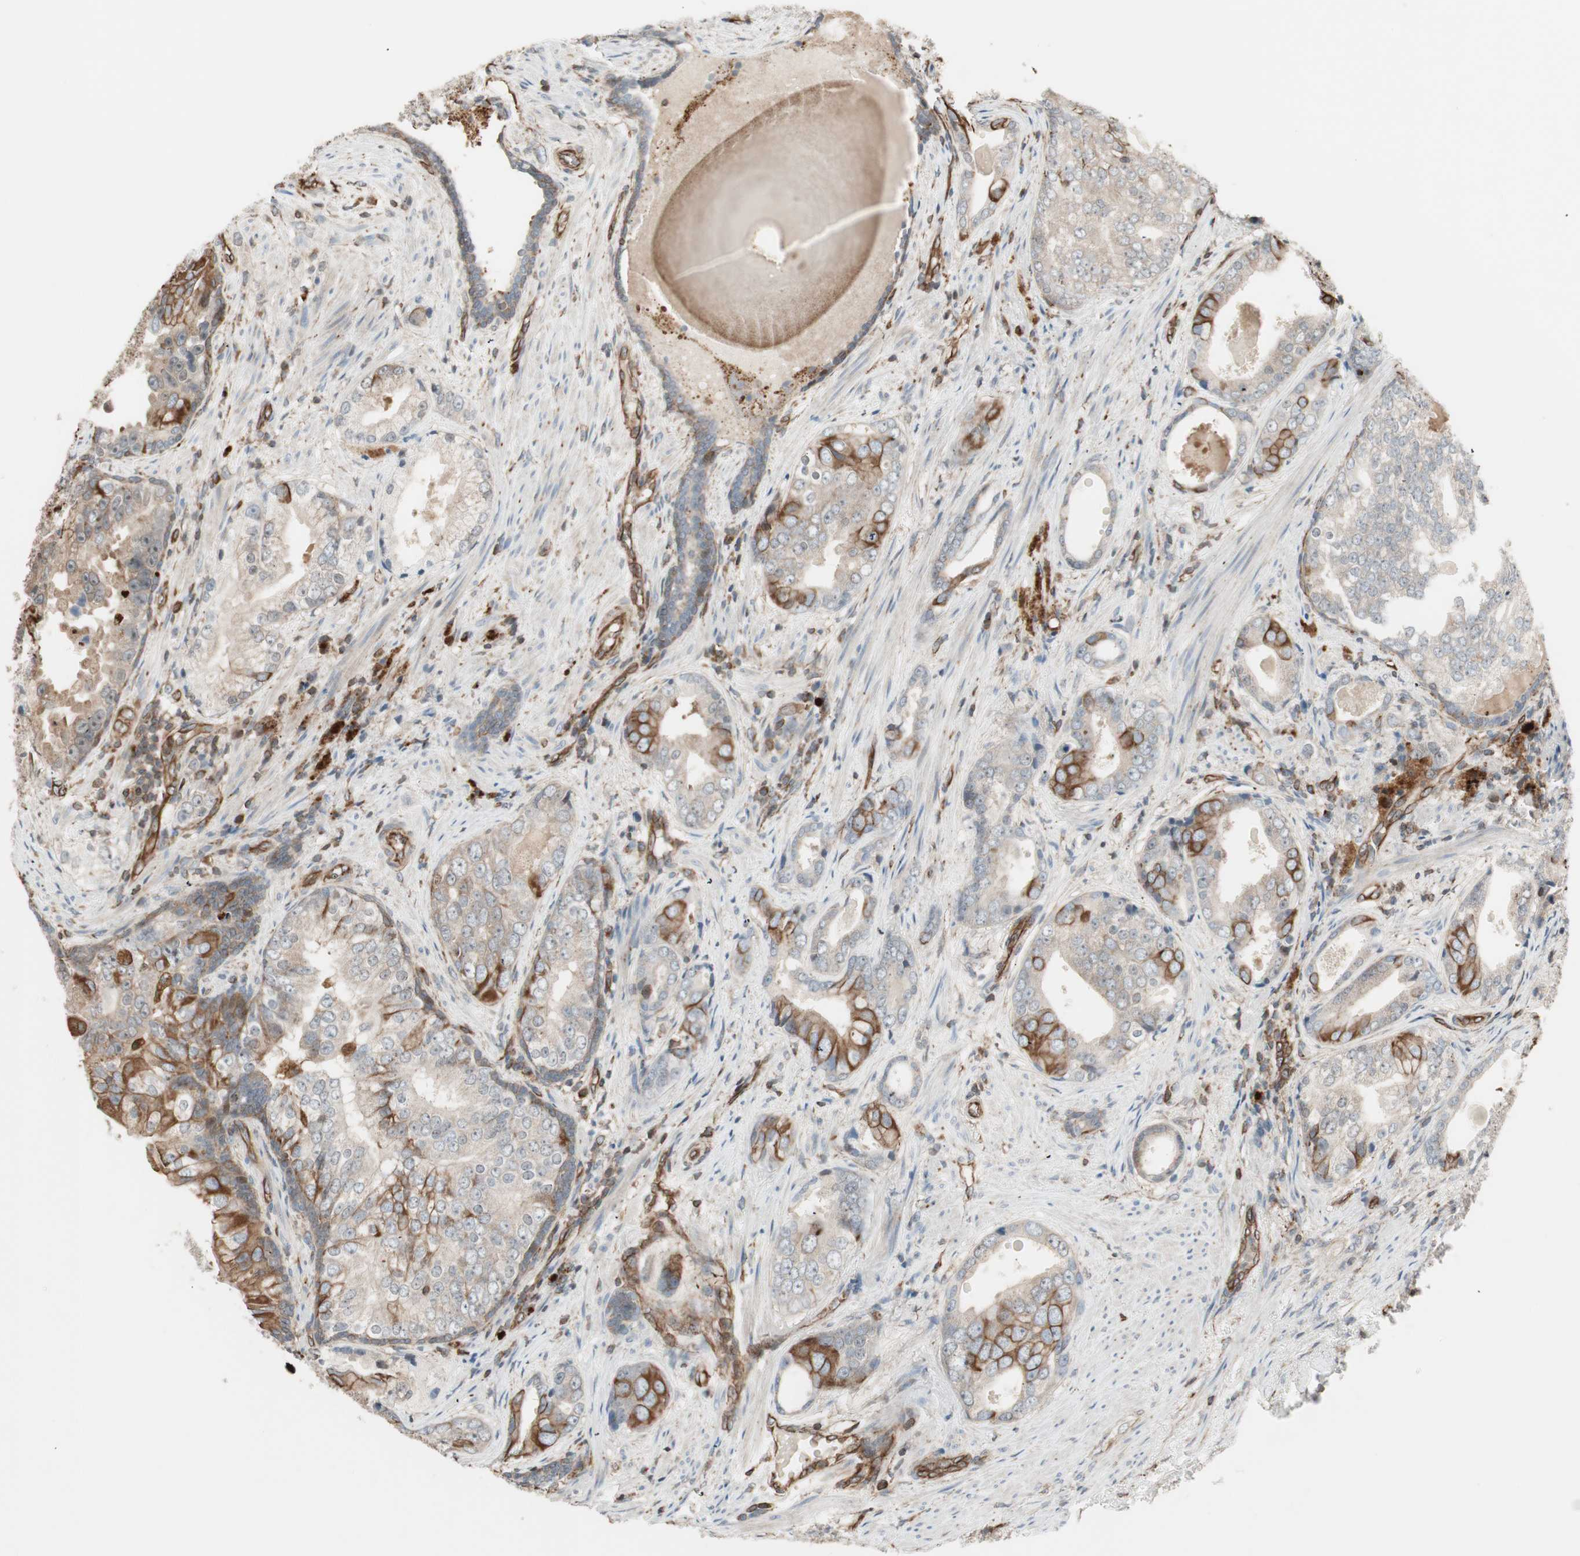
{"staining": {"intensity": "moderate", "quantity": "25%-75%", "location": "cytoplasmic/membranous"}, "tissue": "prostate cancer", "cell_type": "Tumor cells", "image_type": "cancer", "snomed": [{"axis": "morphology", "description": "Adenocarcinoma, High grade"}, {"axis": "topography", "description": "Prostate"}], "caption": "Immunohistochemical staining of human prostate high-grade adenocarcinoma exhibits medium levels of moderate cytoplasmic/membranous positivity in about 25%-75% of tumor cells.", "gene": "MAD2L2", "patient": {"sex": "male", "age": 66}}